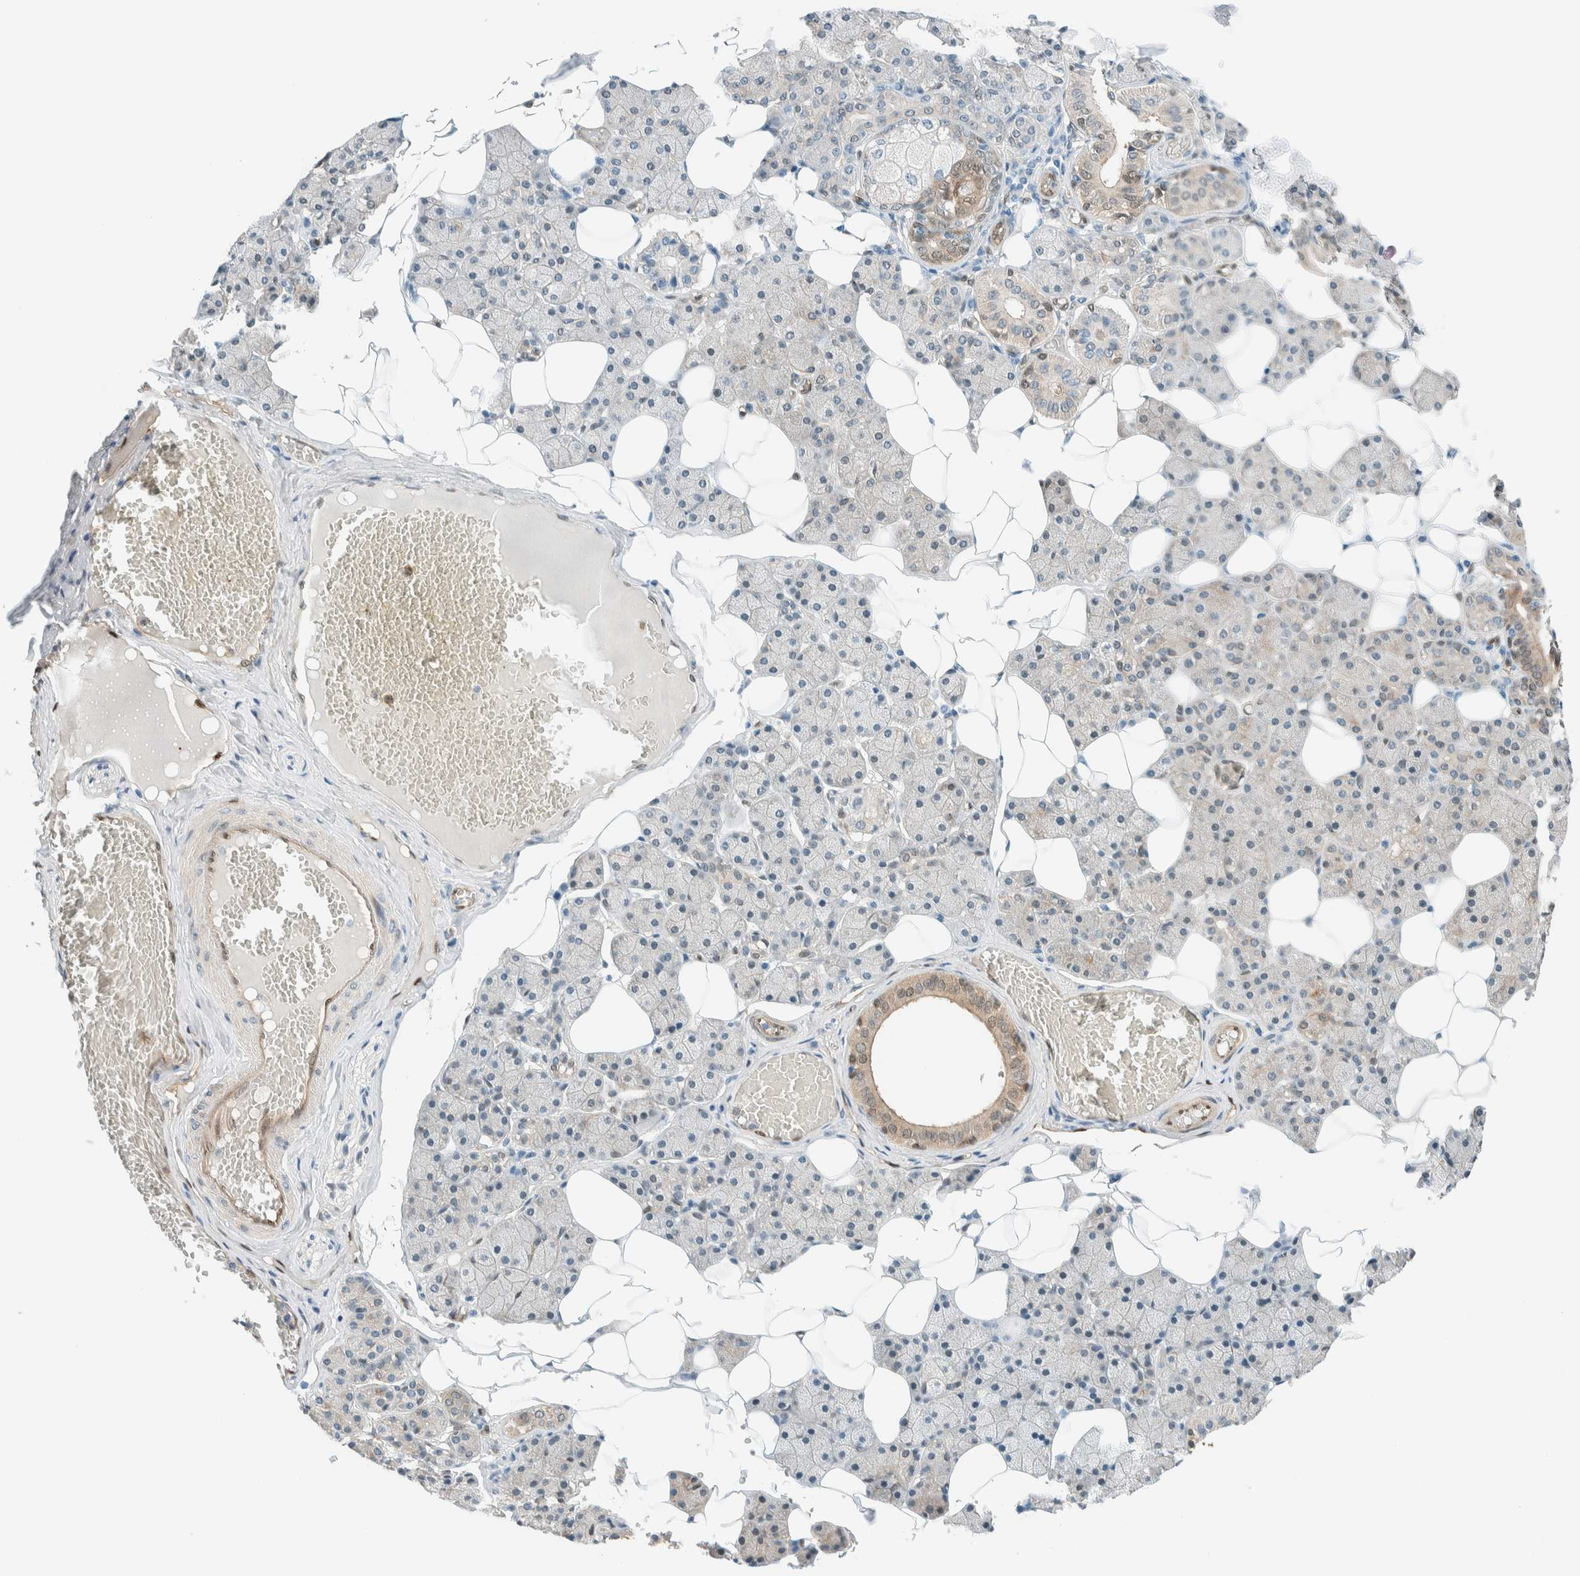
{"staining": {"intensity": "weak", "quantity": "<25%", "location": "cytoplasmic/membranous,nuclear"}, "tissue": "salivary gland", "cell_type": "Glandular cells", "image_type": "normal", "snomed": [{"axis": "morphology", "description": "Normal tissue, NOS"}, {"axis": "topography", "description": "Salivary gland"}], "caption": "This is a image of IHC staining of benign salivary gland, which shows no staining in glandular cells. (DAB immunohistochemistry (IHC) with hematoxylin counter stain).", "gene": "NXN", "patient": {"sex": "female", "age": 33}}